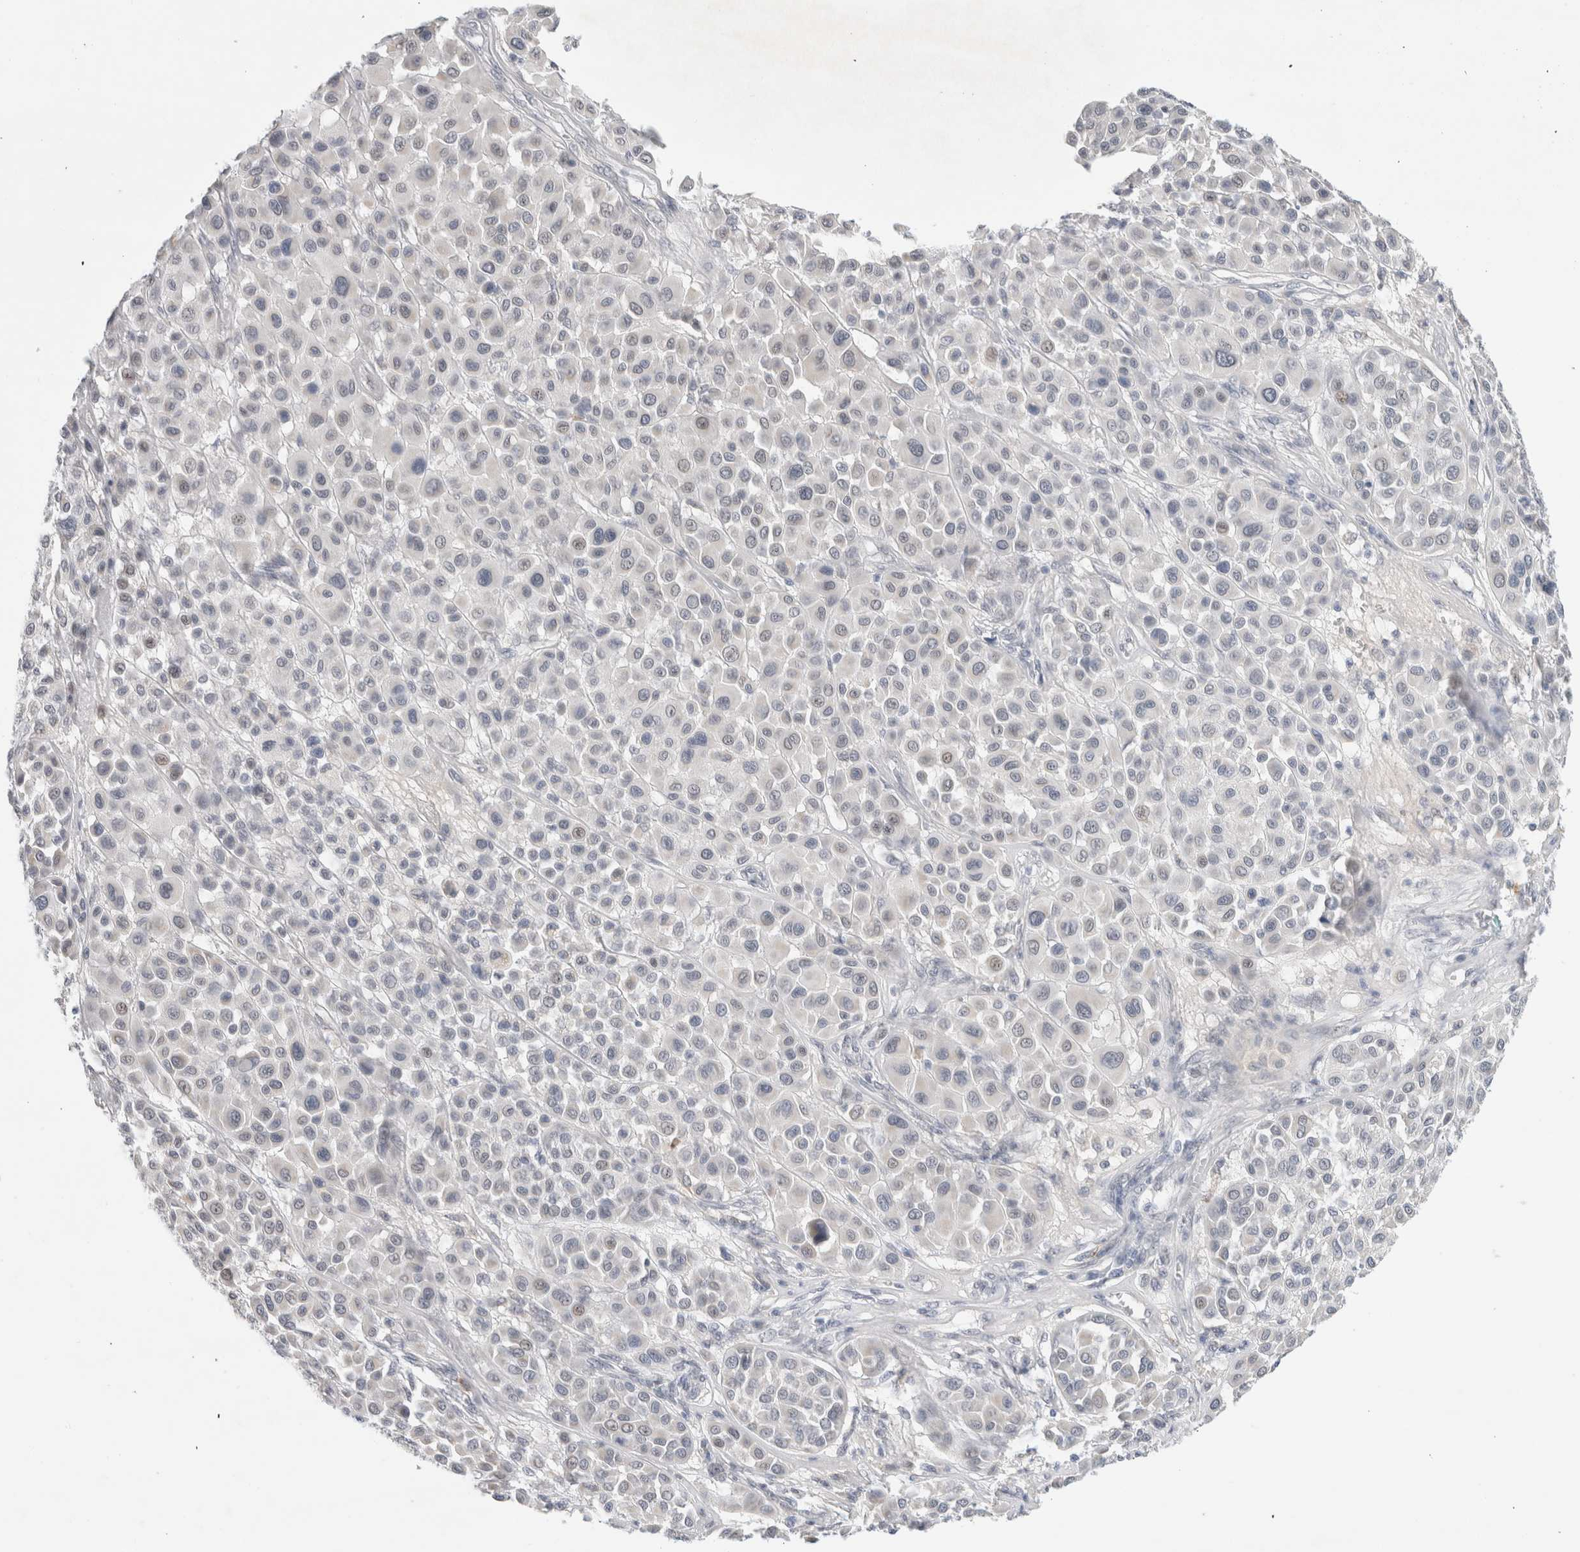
{"staining": {"intensity": "negative", "quantity": "none", "location": "none"}, "tissue": "melanoma", "cell_type": "Tumor cells", "image_type": "cancer", "snomed": [{"axis": "morphology", "description": "Malignant melanoma, Metastatic site"}, {"axis": "topography", "description": "Soft tissue"}], "caption": "A histopathology image of human melanoma is negative for staining in tumor cells. (DAB (3,3'-diaminobenzidine) immunohistochemistry (IHC), high magnification).", "gene": "SLC22A12", "patient": {"sex": "male", "age": 41}}